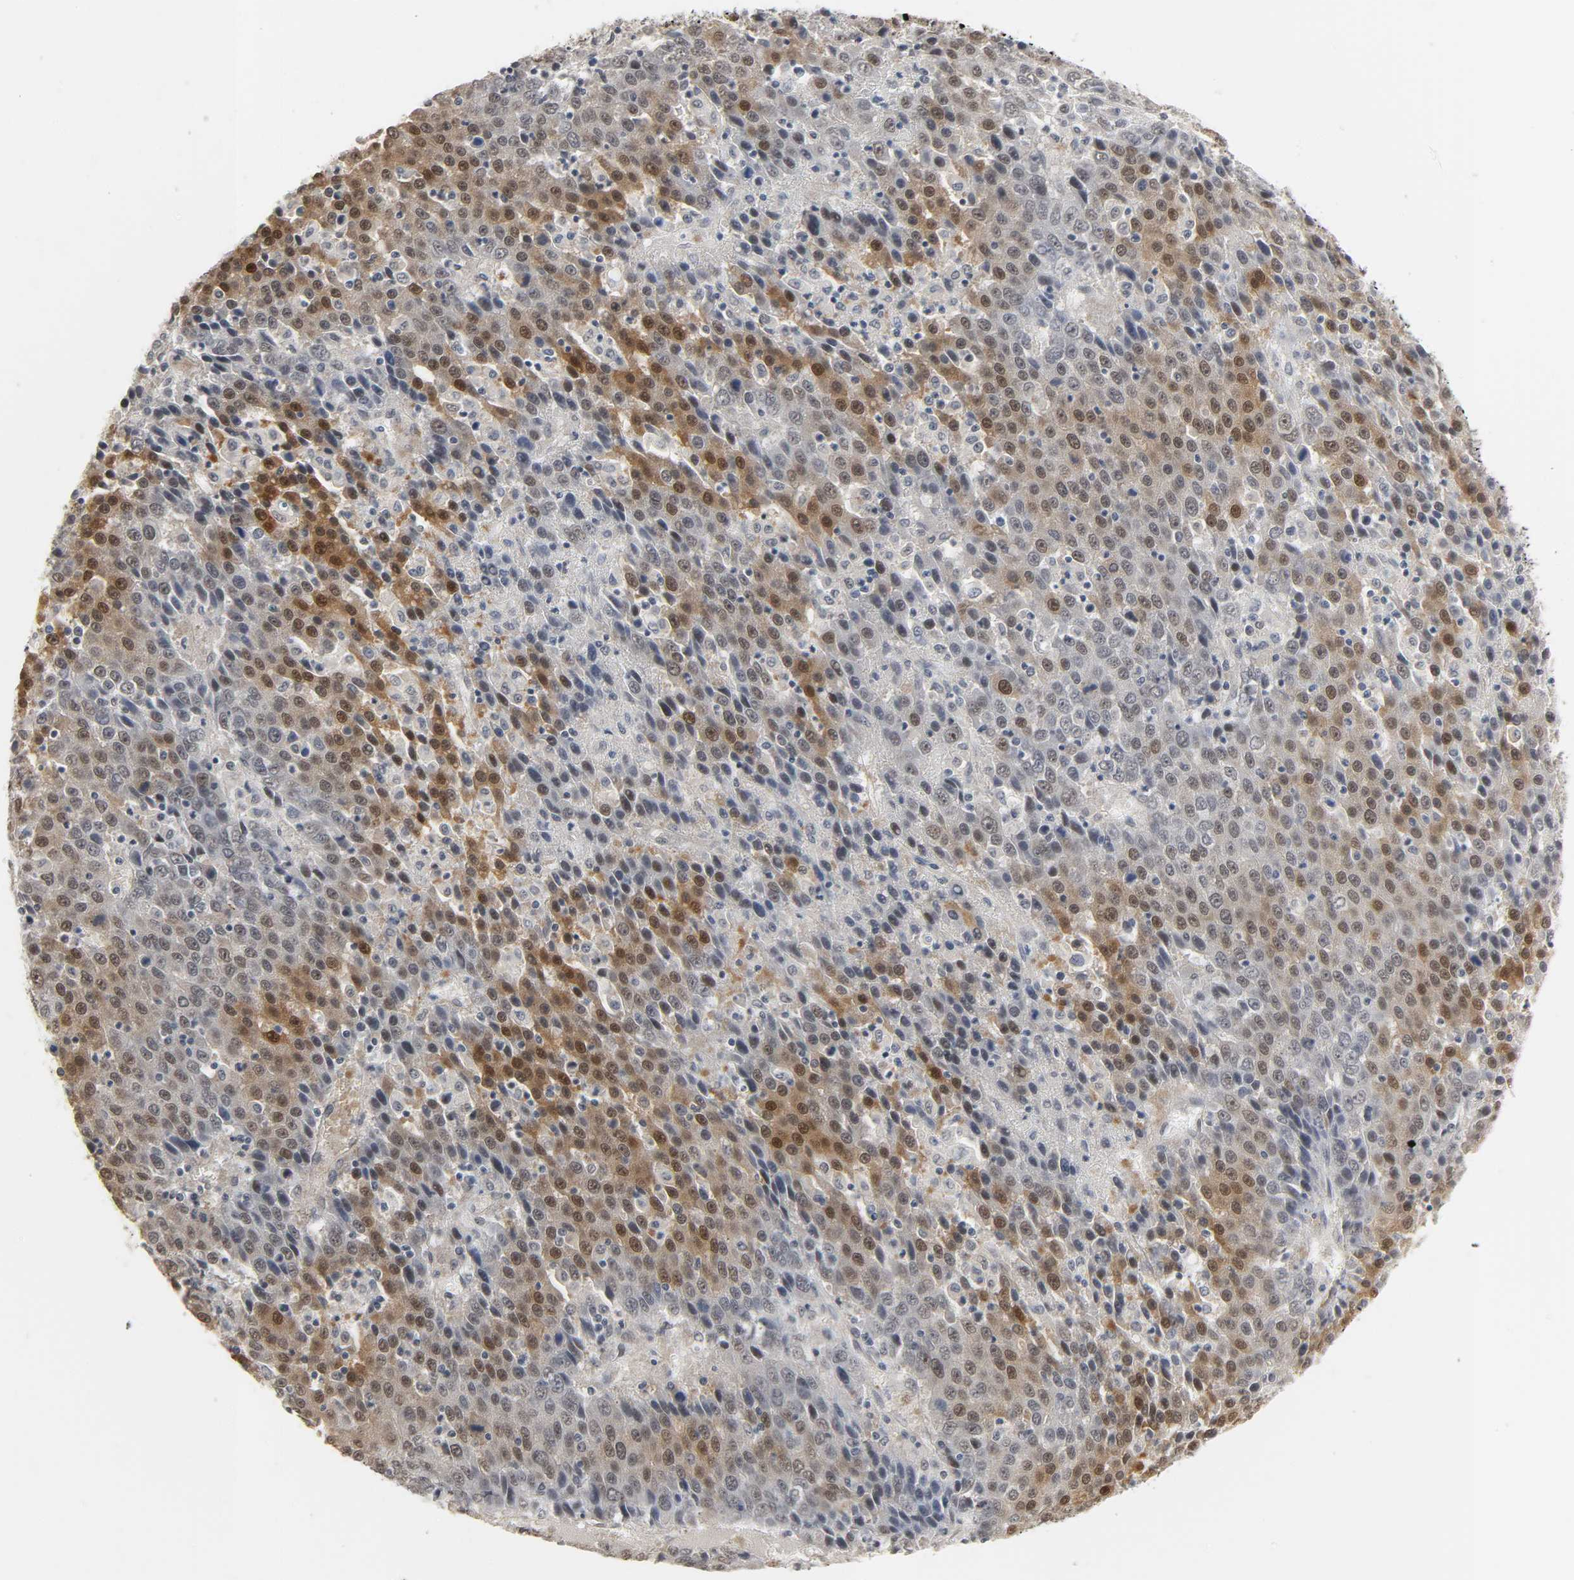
{"staining": {"intensity": "moderate", "quantity": "25%-75%", "location": "cytoplasmic/membranous"}, "tissue": "liver cancer", "cell_type": "Tumor cells", "image_type": "cancer", "snomed": [{"axis": "morphology", "description": "Carcinoma, Hepatocellular, NOS"}, {"axis": "topography", "description": "Liver"}], "caption": "High-magnification brightfield microscopy of hepatocellular carcinoma (liver) stained with DAB (3,3'-diaminobenzidine) (brown) and counterstained with hematoxylin (blue). tumor cells exhibit moderate cytoplasmic/membranous expression is seen in approximately25%-75% of cells. Nuclei are stained in blue.", "gene": "ACSS2", "patient": {"sex": "female", "age": 53}}